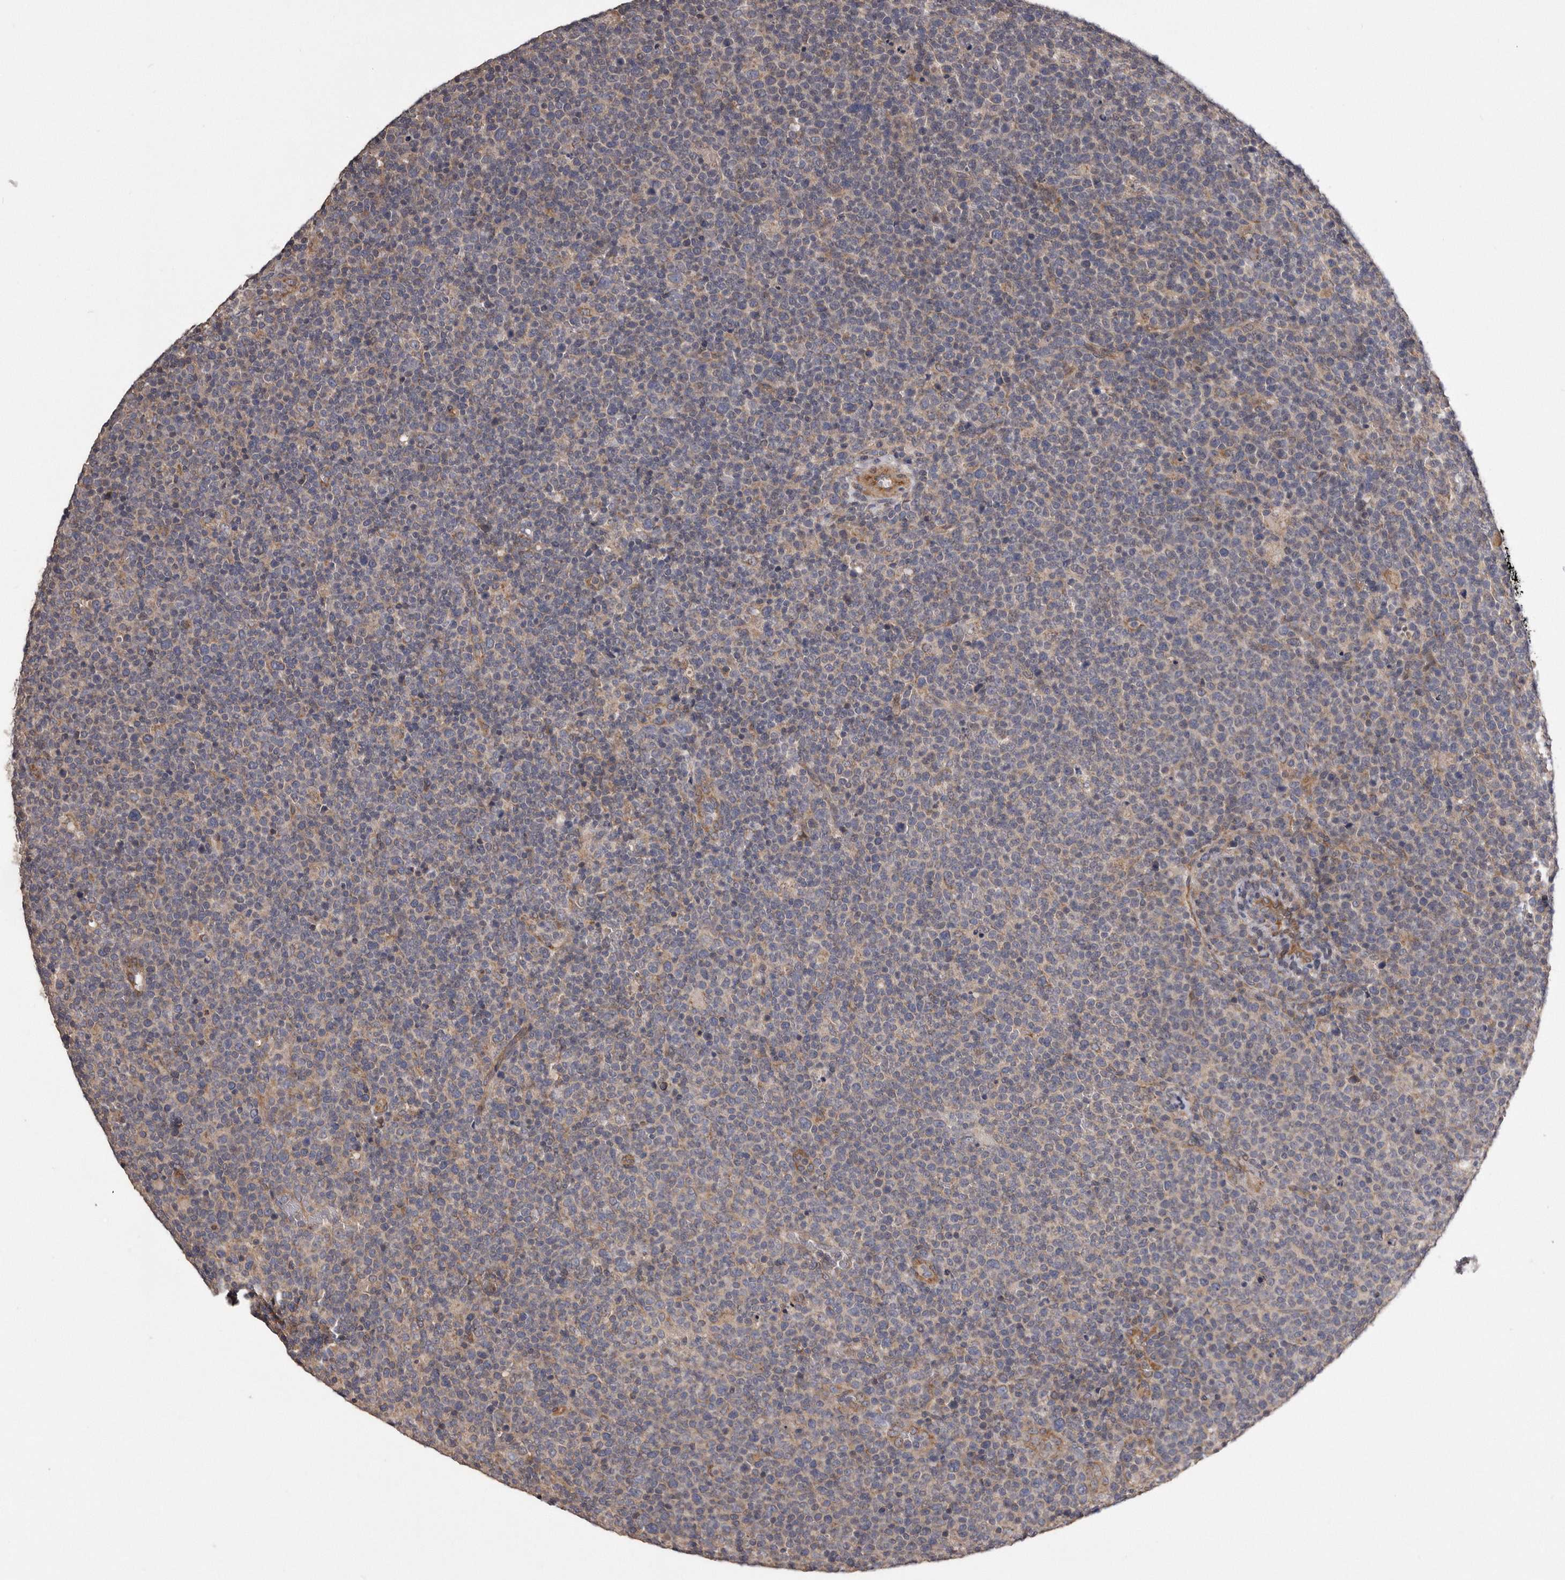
{"staining": {"intensity": "negative", "quantity": "none", "location": "none"}, "tissue": "lymphoma", "cell_type": "Tumor cells", "image_type": "cancer", "snomed": [{"axis": "morphology", "description": "Malignant lymphoma, non-Hodgkin's type, High grade"}, {"axis": "topography", "description": "Lymph node"}], "caption": "A photomicrograph of human malignant lymphoma, non-Hodgkin's type (high-grade) is negative for staining in tumor cells.", "gene": "ARMCX1", "patient": {"sex": "male", "age": 61}}